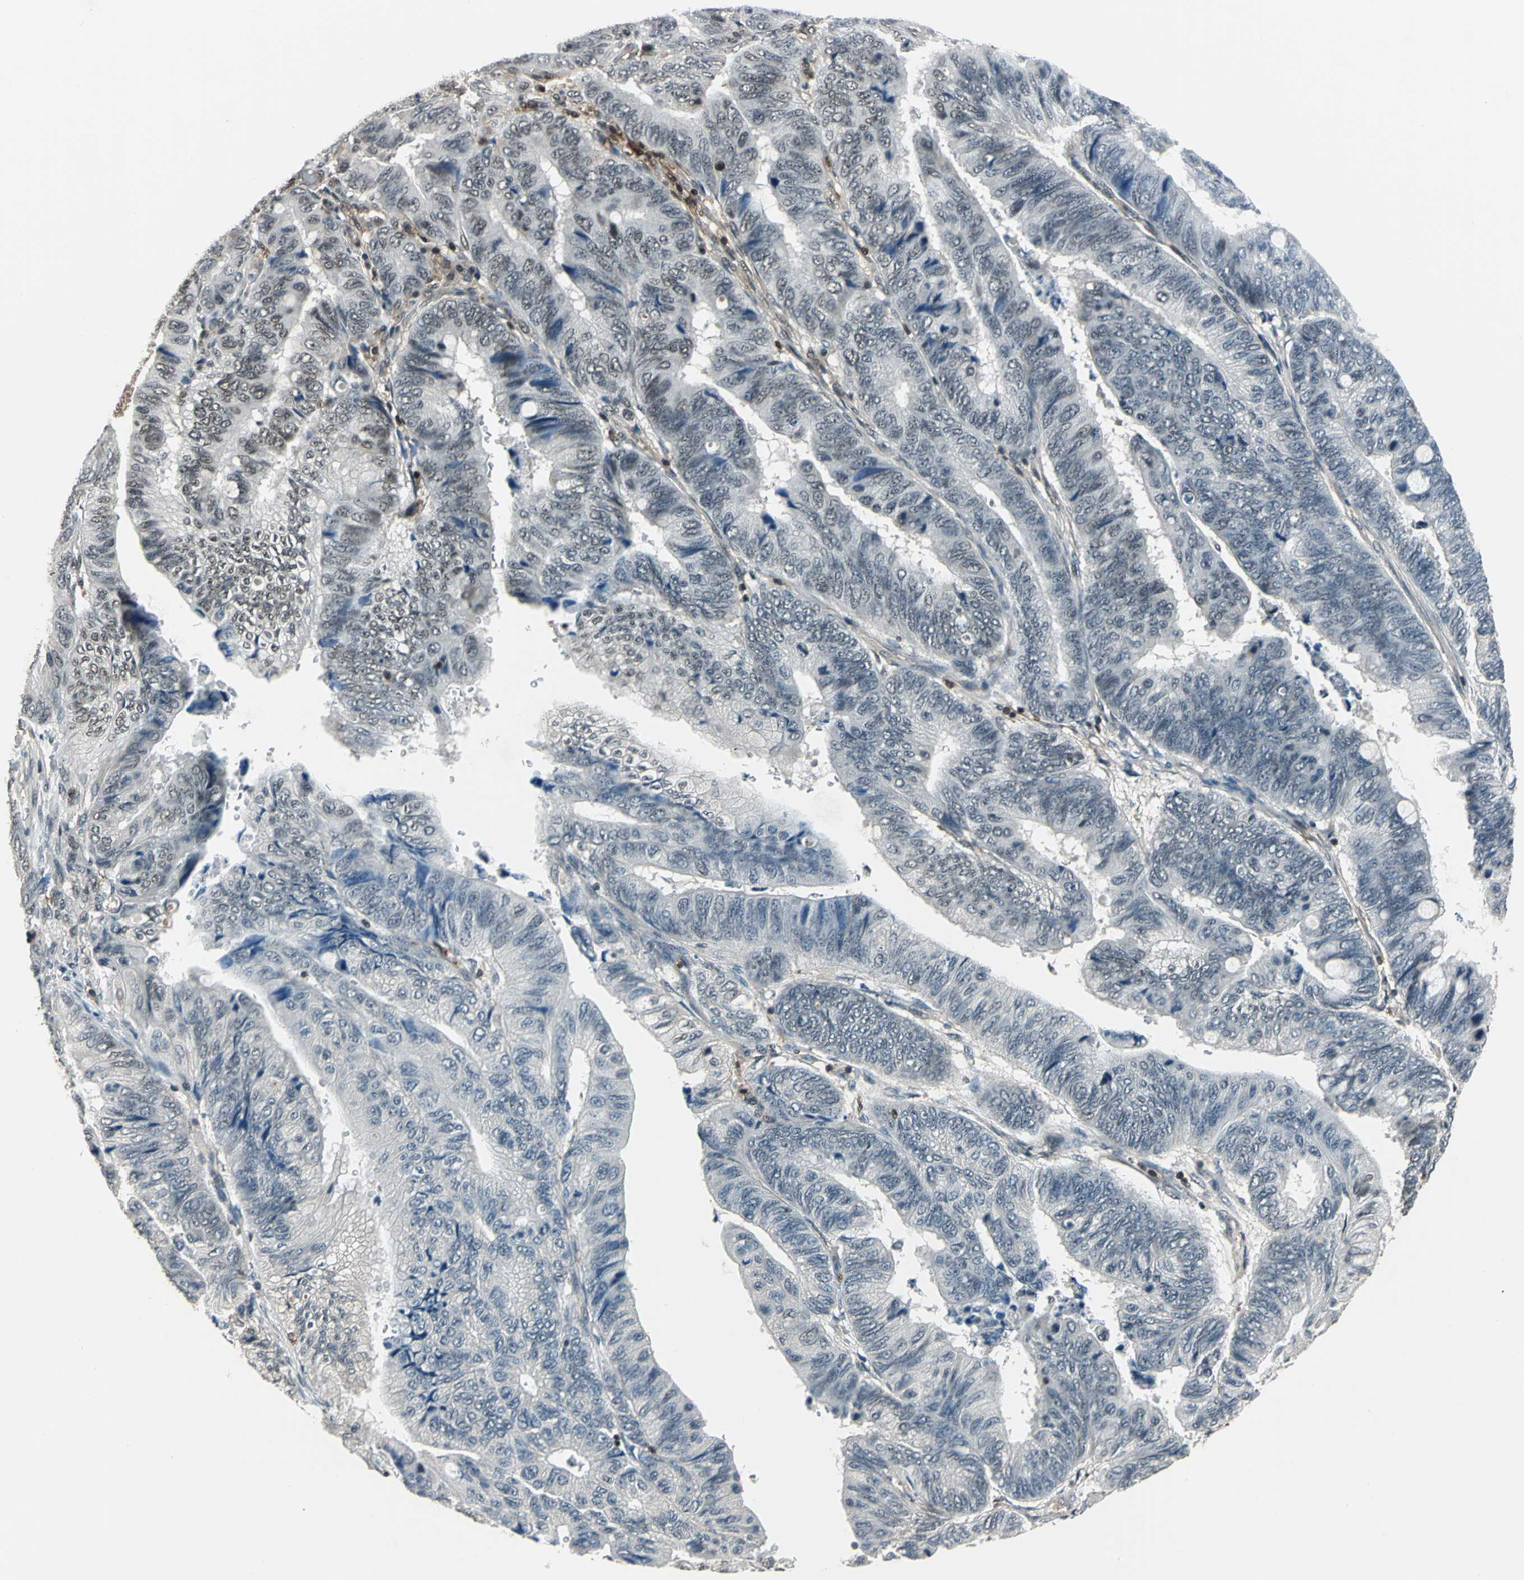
{"staining": {"intensity": "weak", "quantity": "<25%", "location": "cytoplasmic/membranous,nuclear"}, "tissue": "colorectal cancer", "cell_type": "Tumor cells", "image_type": "cancer", "snomed": [{"axis": "morphology", "description": "Normal tissue, NOS"}, {"axis": "morphology", "description": "Adenocarcinoma, NOS"}, {"axis": "topography", "description": "Rectum"}, {"axis": "topography", "description": "Peripheral nerve tissue"}], "caption": "The histopathology image displays no significant expression in tumor cells of adenocarcinoma (colorectal).", "gene": "NR2C2", "patient": {"sex": "male", "age": 92}}